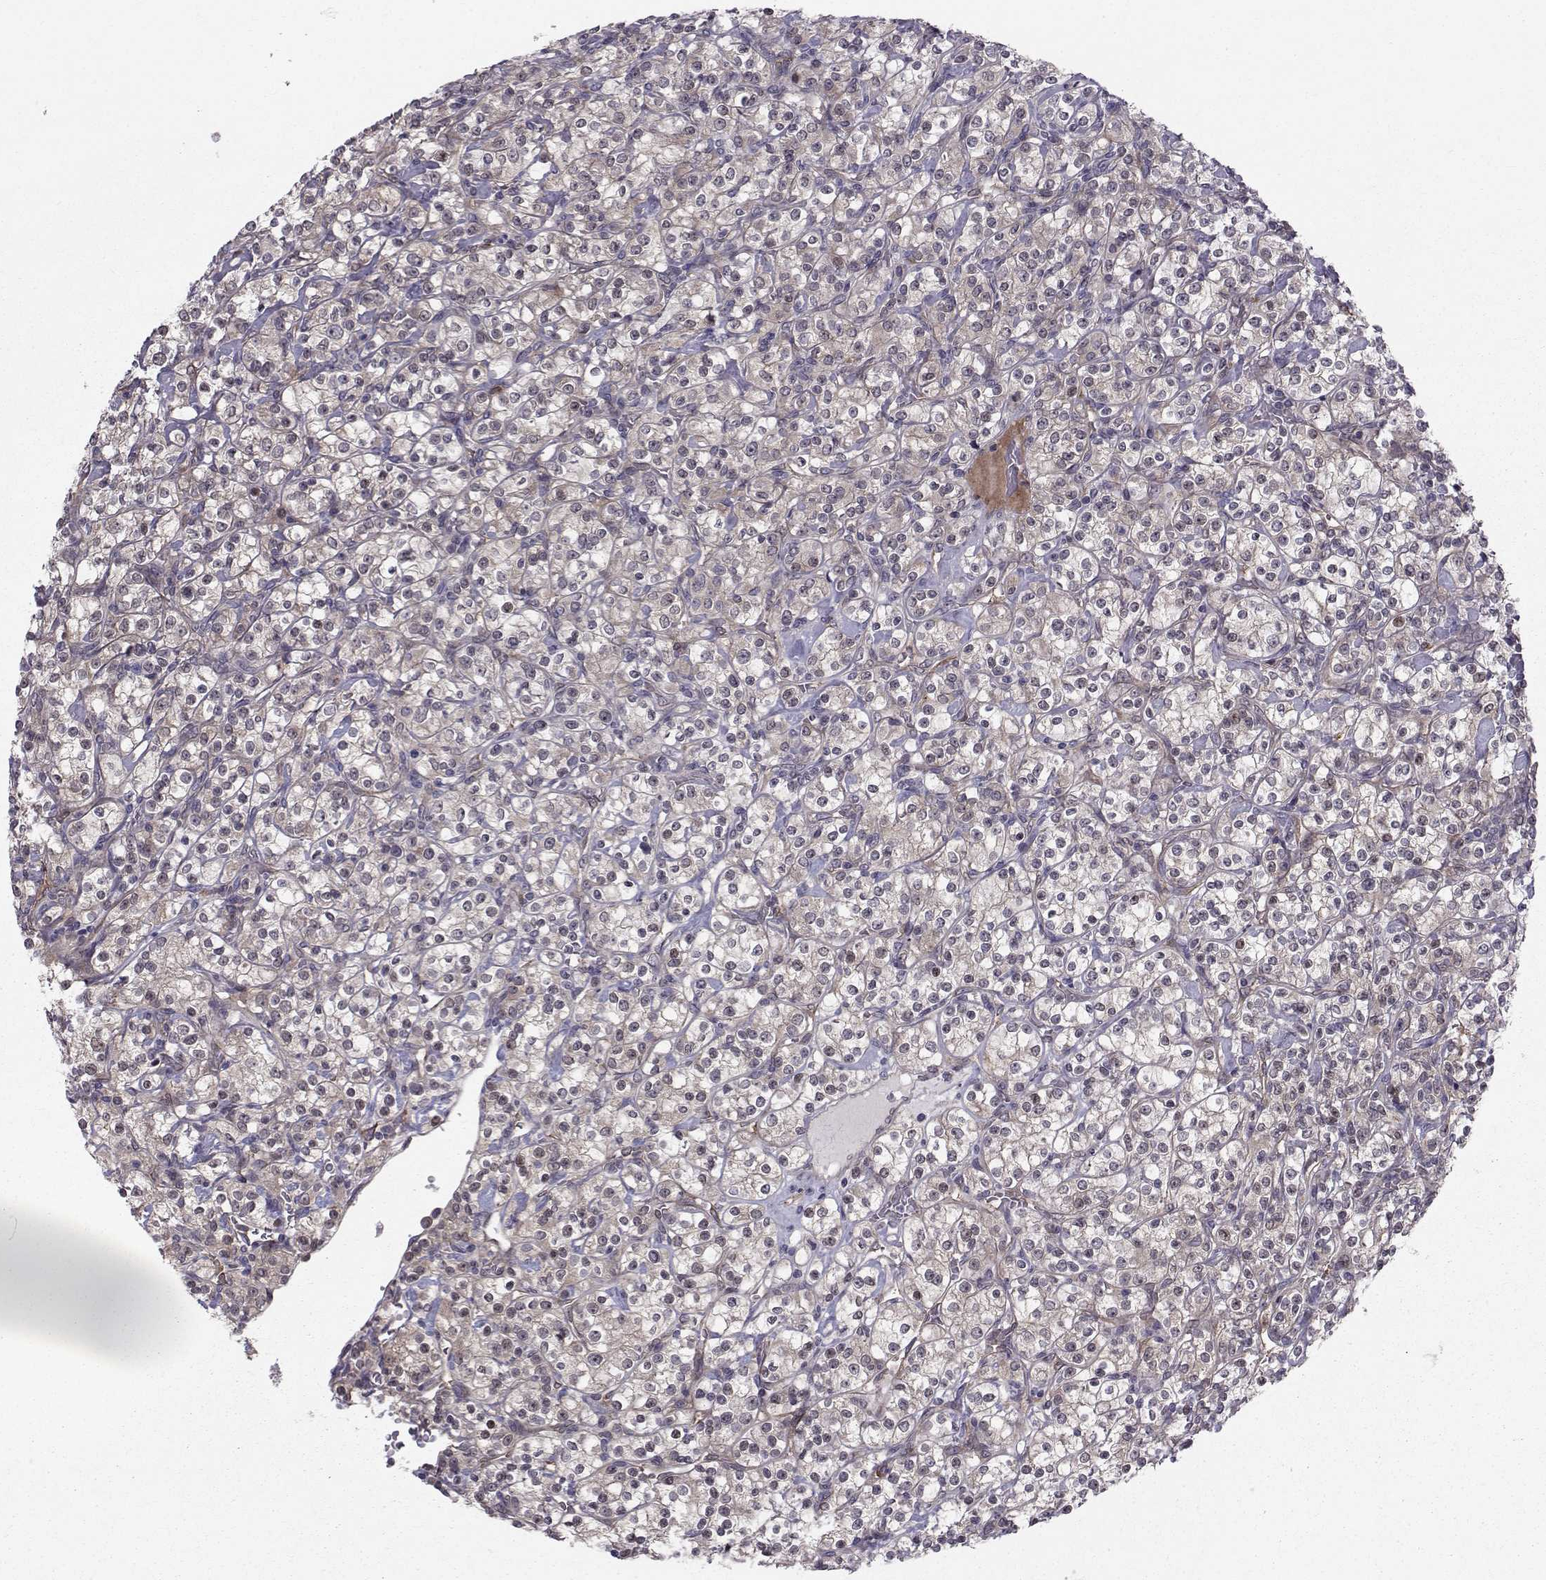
{"staining": {"intensity": "weak", "quantity": "<25%", "location": "cytoplasmic/membranous"}, "tissue": "renal cancer", "cell_type": "Tumor cells", "image_type": "cancer", "snomed": [{"axis": "morphology", "description": "Adenocarcinoma, NOS"}, {"axis": "topography", "description": "Kidney"}], "caption": "Adenocarcinoma (renal) was stained to show a protein in brown. There is no significant staining in tumor cells.", "gene": "HSP90AB1", "patient": {"sex": "male", "age": 77}}